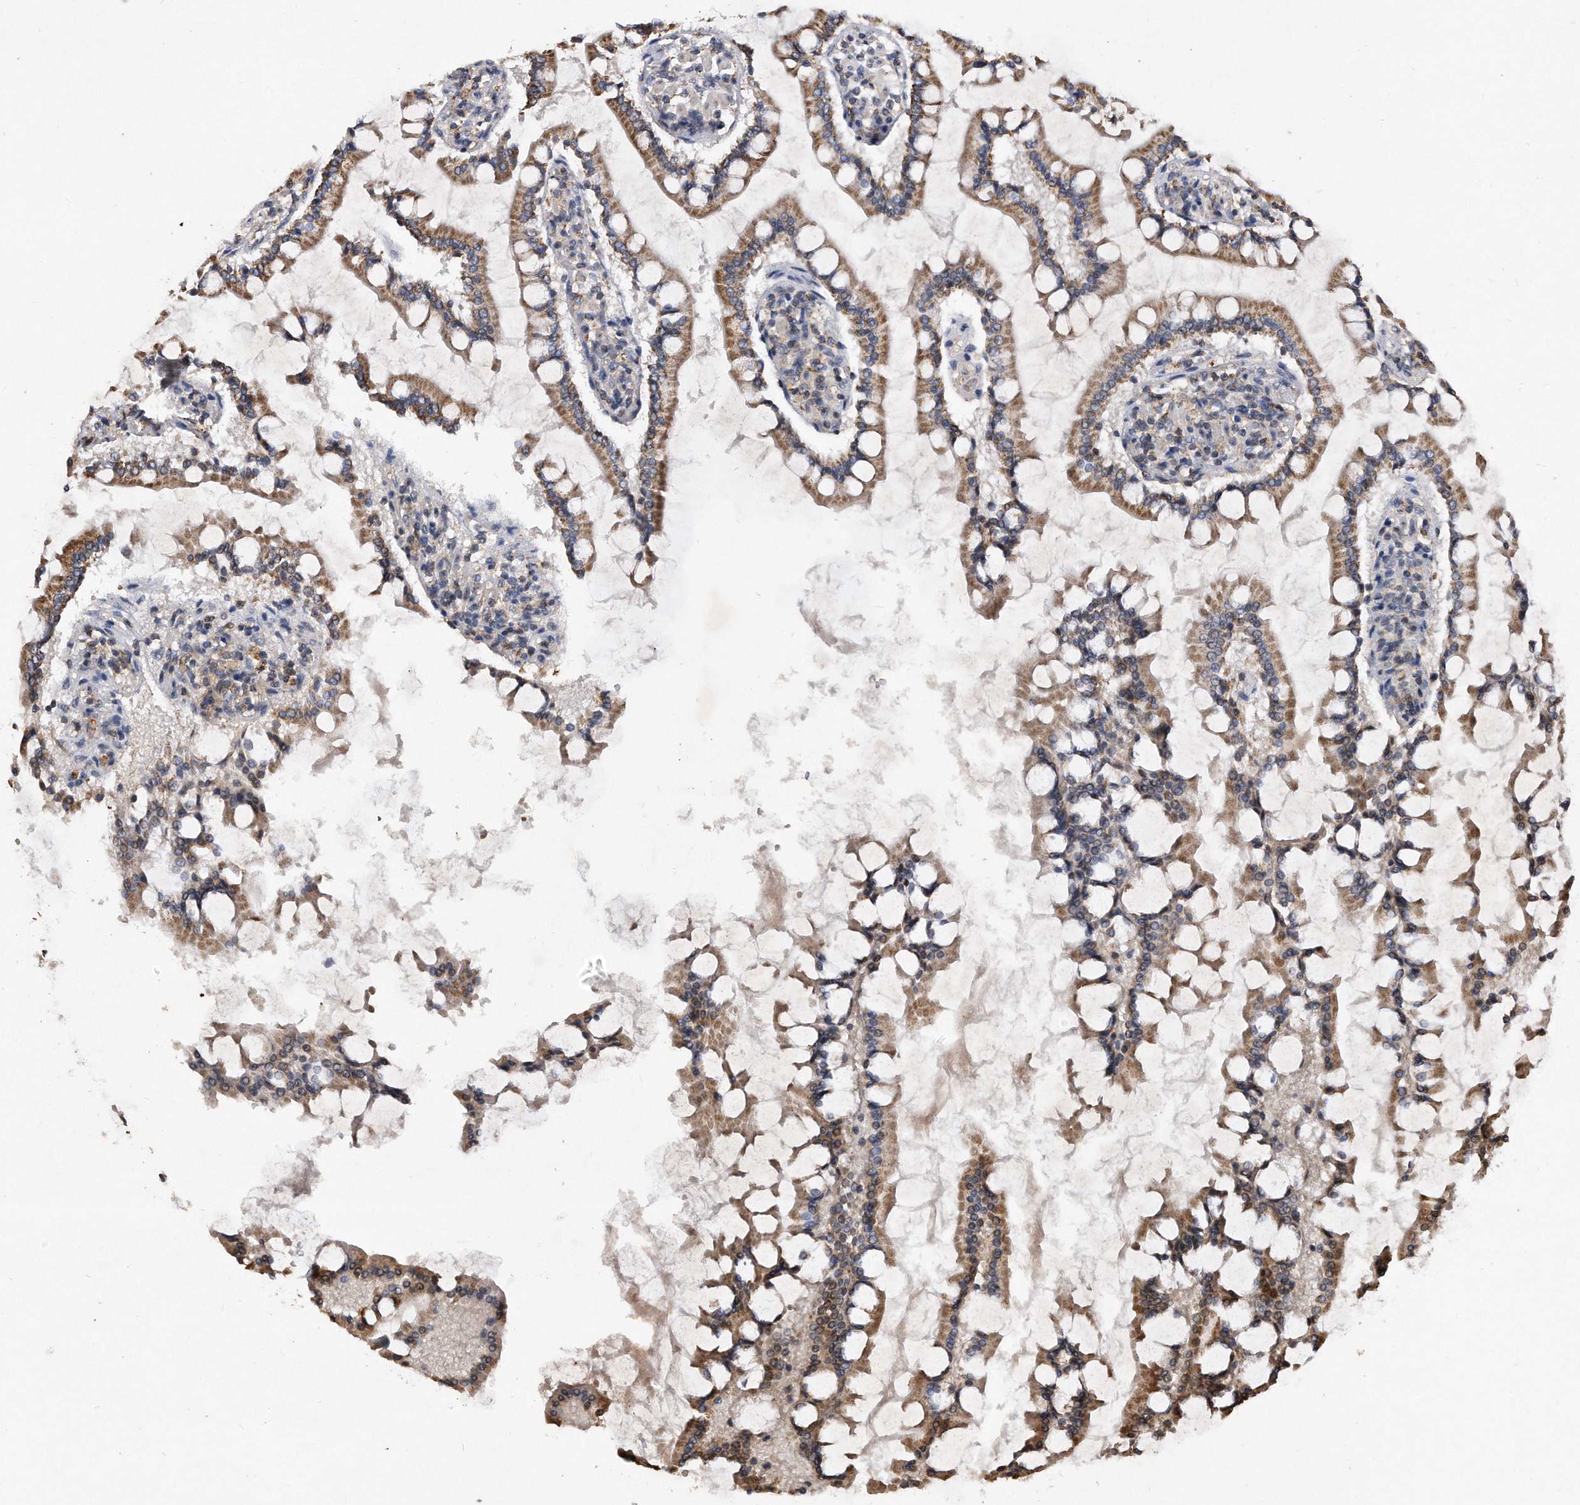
{"staining": {"intensity": "strong", "quantity": ">75%", "location": "cytoplasmic/membranous"}, "tissue": "small intestine", "cell_type": "Glandular cells", "image_type": "normal", "snomed": [{"axis": "morphology", "description": "Normal tissue, NOS"}, {"axis": "topography", "description": "Small intestine"}], "caption": "Protein expression analysis of benign small intestine displays strong cytoplasmic/membranous expression in about >75% of glandular cells. The protein of interest is stained brown, and the nuclei are stained in blue (DAB (3,3'-diaminobenzidine) IHC with brightfield microscopy, high magnification).", "gene": "PPP5C", "patient": {"sex": "male", "age": 41}}